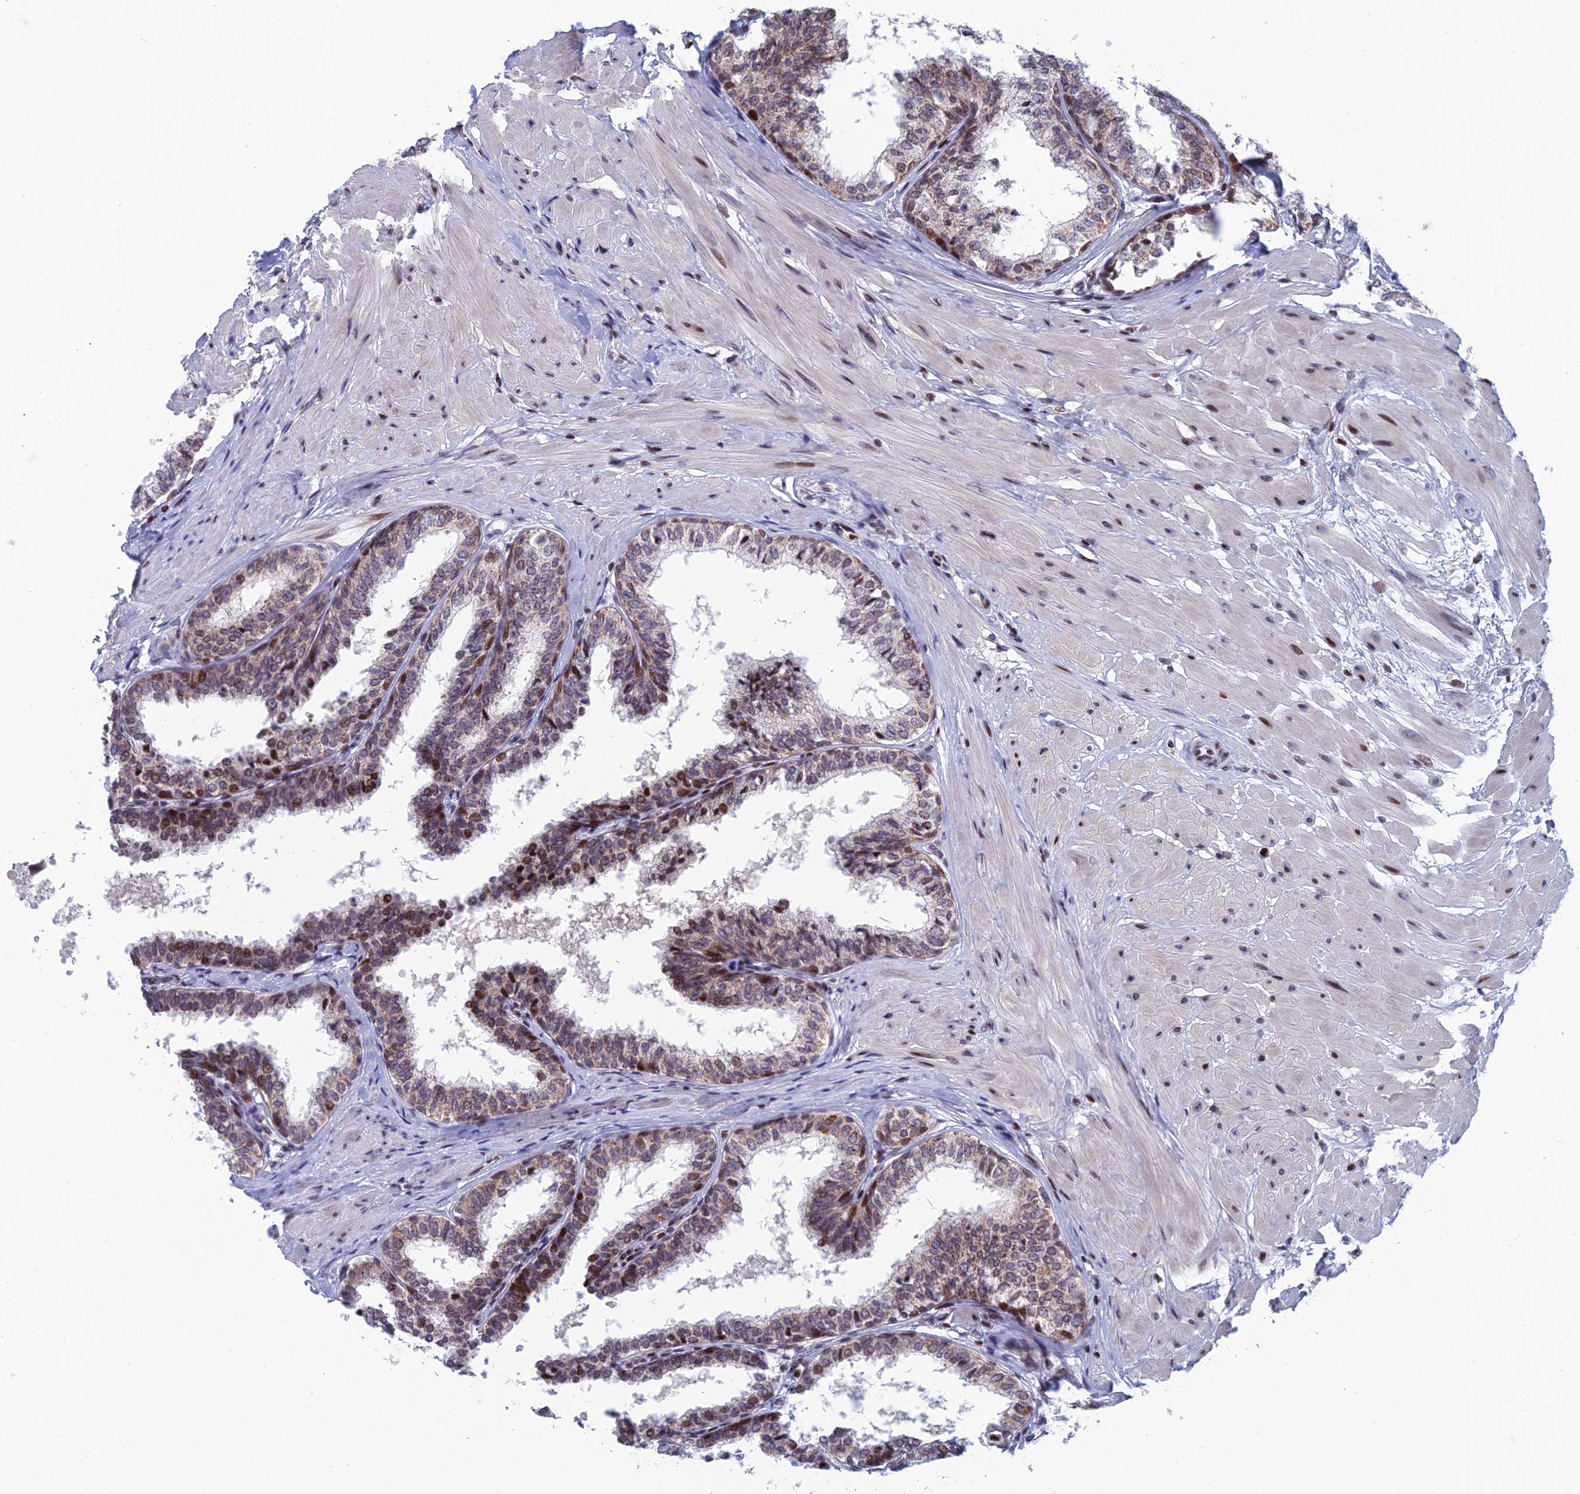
{"staining": {"intensity": "moderate", "quantity": "25%-75%", "location": "cytoplasmic/membranous,nuclear"}, "tissue": "prostate", "cell_type": "Glandular cells", "image_type": "normal", "snomed": [{"axis": "morphology", "description": "Normal tissue, NOS"}, {"axis": "topography", "description": "Prostate"}], "caption": "Protein staining of benign prostate exhibits moderate cytoplasmic/membranous,nuclear expression in approximately 25%-75% of glandular cells. (DAB (3,3'-diaminobenzidine) = brown stain, brightfield microscopy at high magnification).", "gene": "AFF3", "patient": {"sex": "male", "age": 48}}